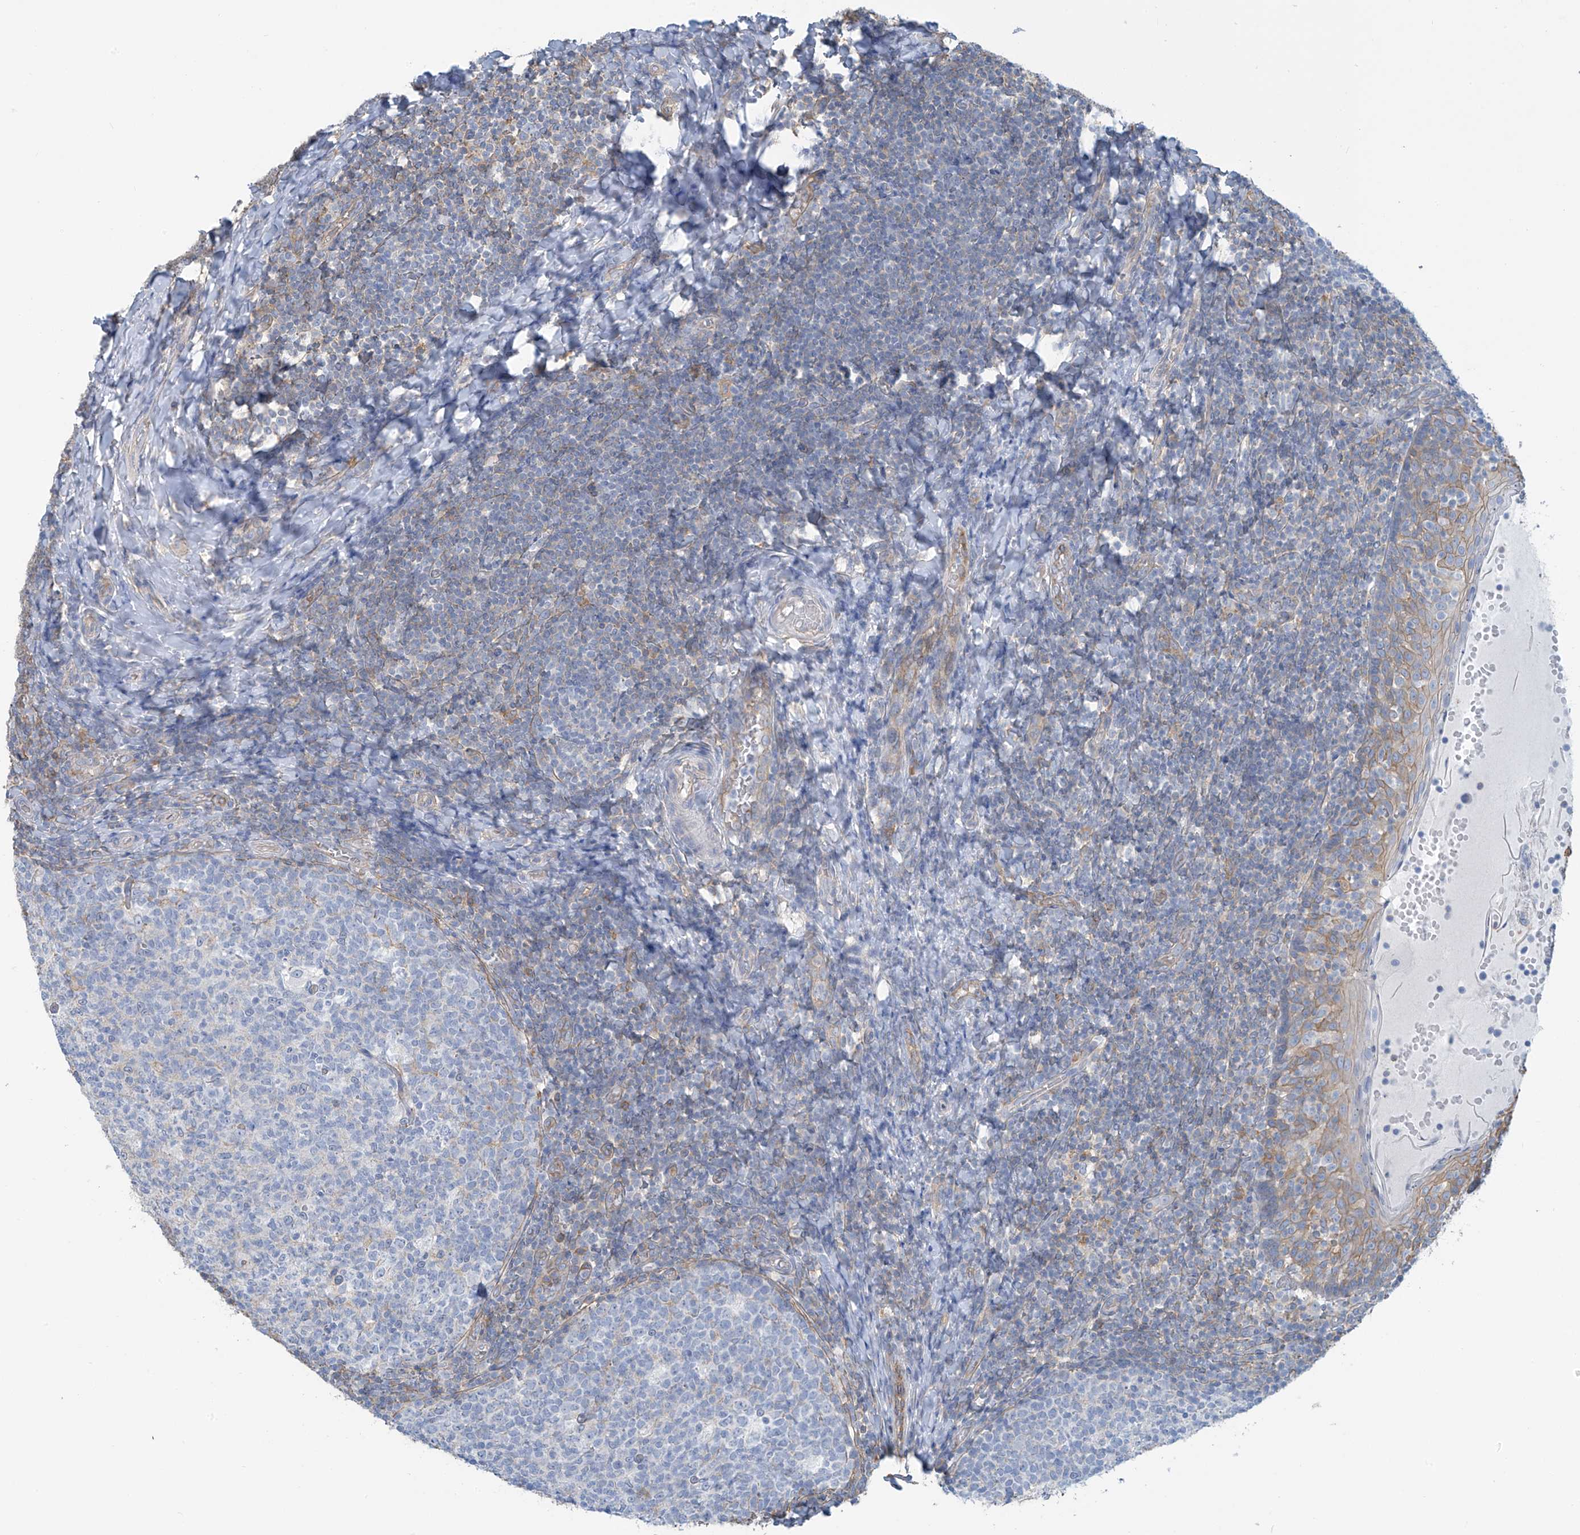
{"staining": {"intensity": "negative", "quantity": "none", "location": "none"}, "tissue": "tonsil", "cell_type": "Germinal center cells", "image_type": "normal", "snomed": [{"axis": "morphology", "description": "Normal tissue, NOS"}, {"axis": "topography", "description": "Tonsil"}], "caption": "The image shows no significant staining in germinal center cells of tonsil.", "gene": "ZNF846", "patient": {"sex": "female", "age": 19}}